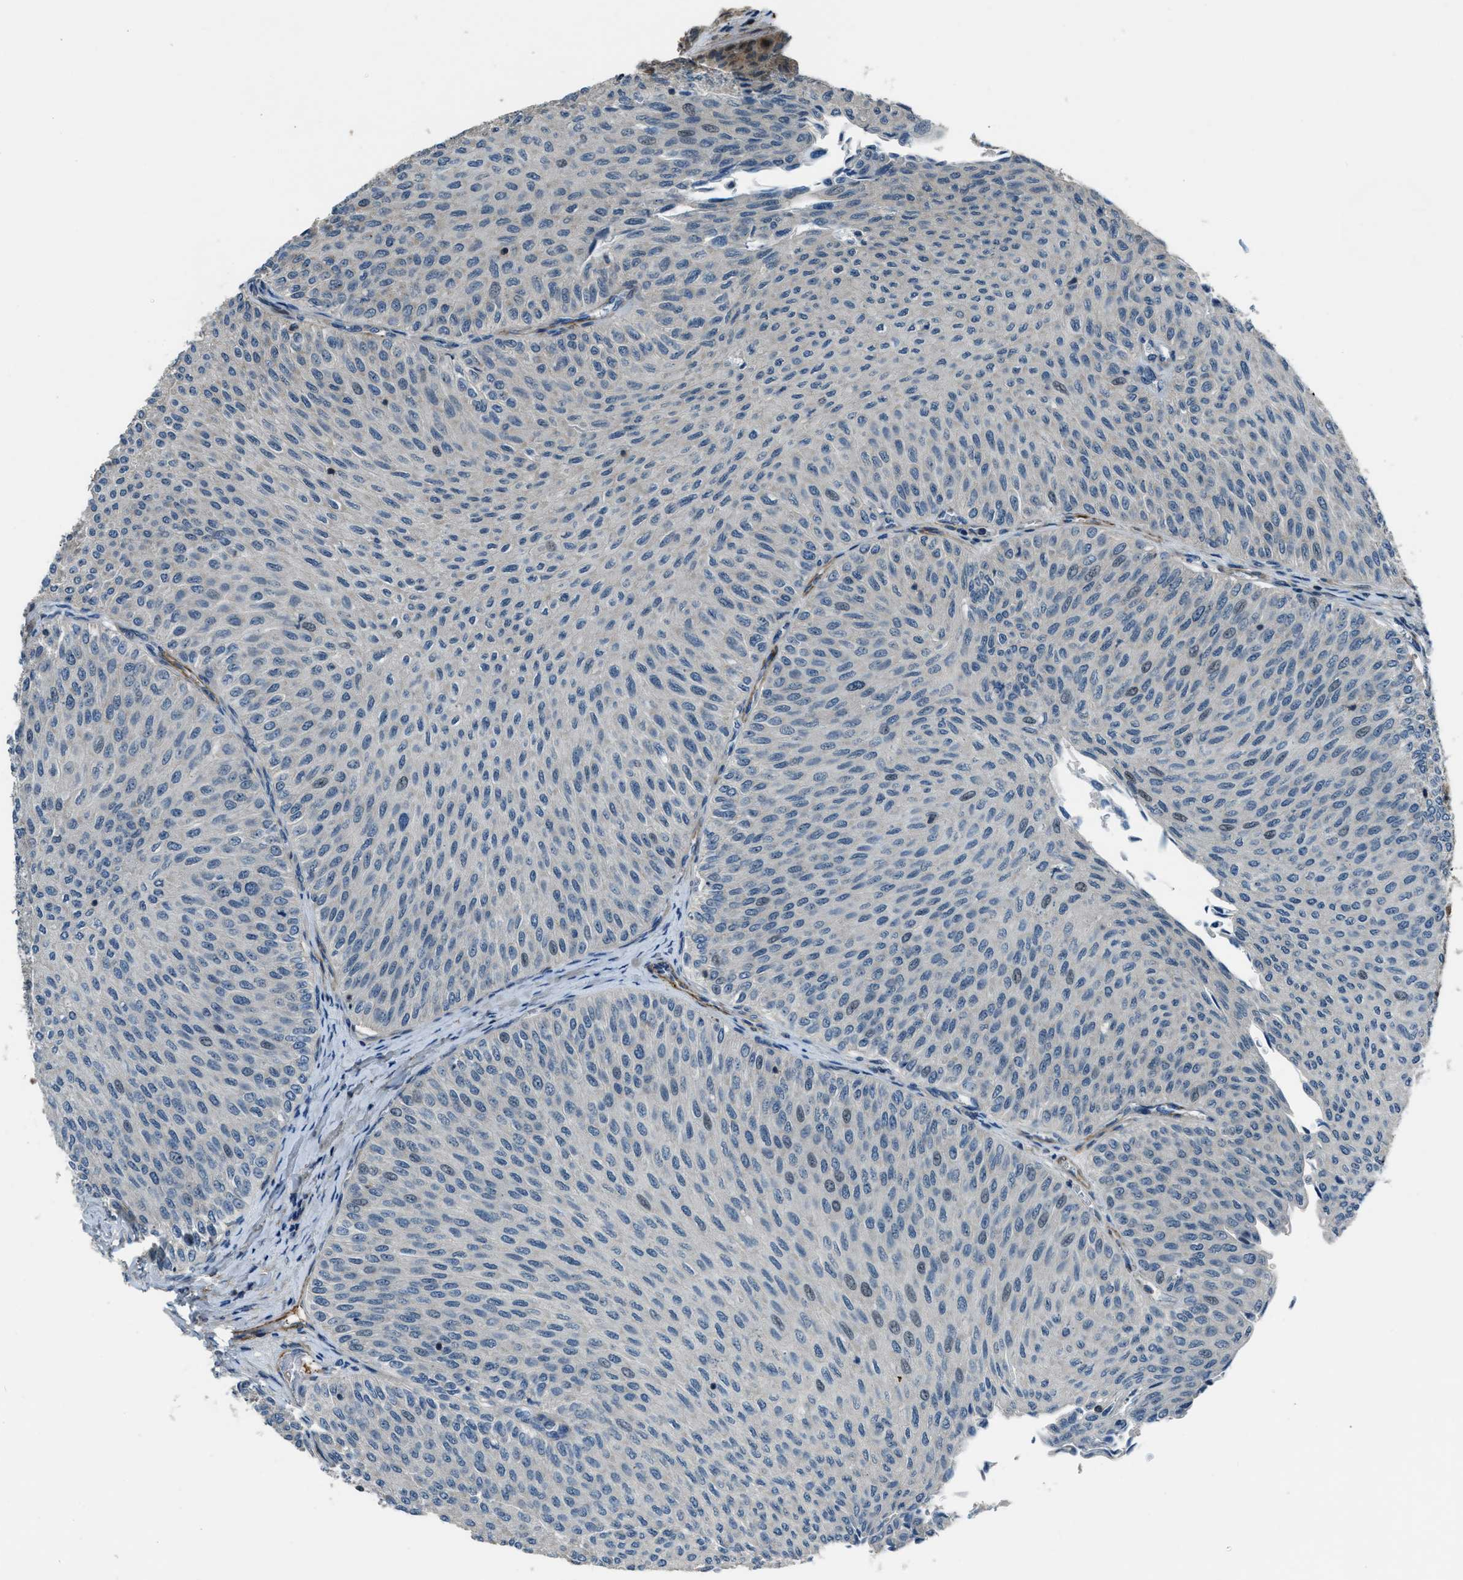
{"staining": {"intensity": "negative", "quantity": "none", "location": "none"}, "tissue": "urothelial cancer", "cell_type": "Tumor cells", "image_type": "cancer", "snomed": [{"axis": "morphology", "description": "Urothelial carcinoma, Low grade"}, {"axis": "topography", "description": "Urinary bladder"}], "caption": "IHC of human urothelial carcinoma (low-grade) shows no positivity in tumor cells.", "gene": "NUDCD3", "patient": {"sex": "male", "age": 78}}